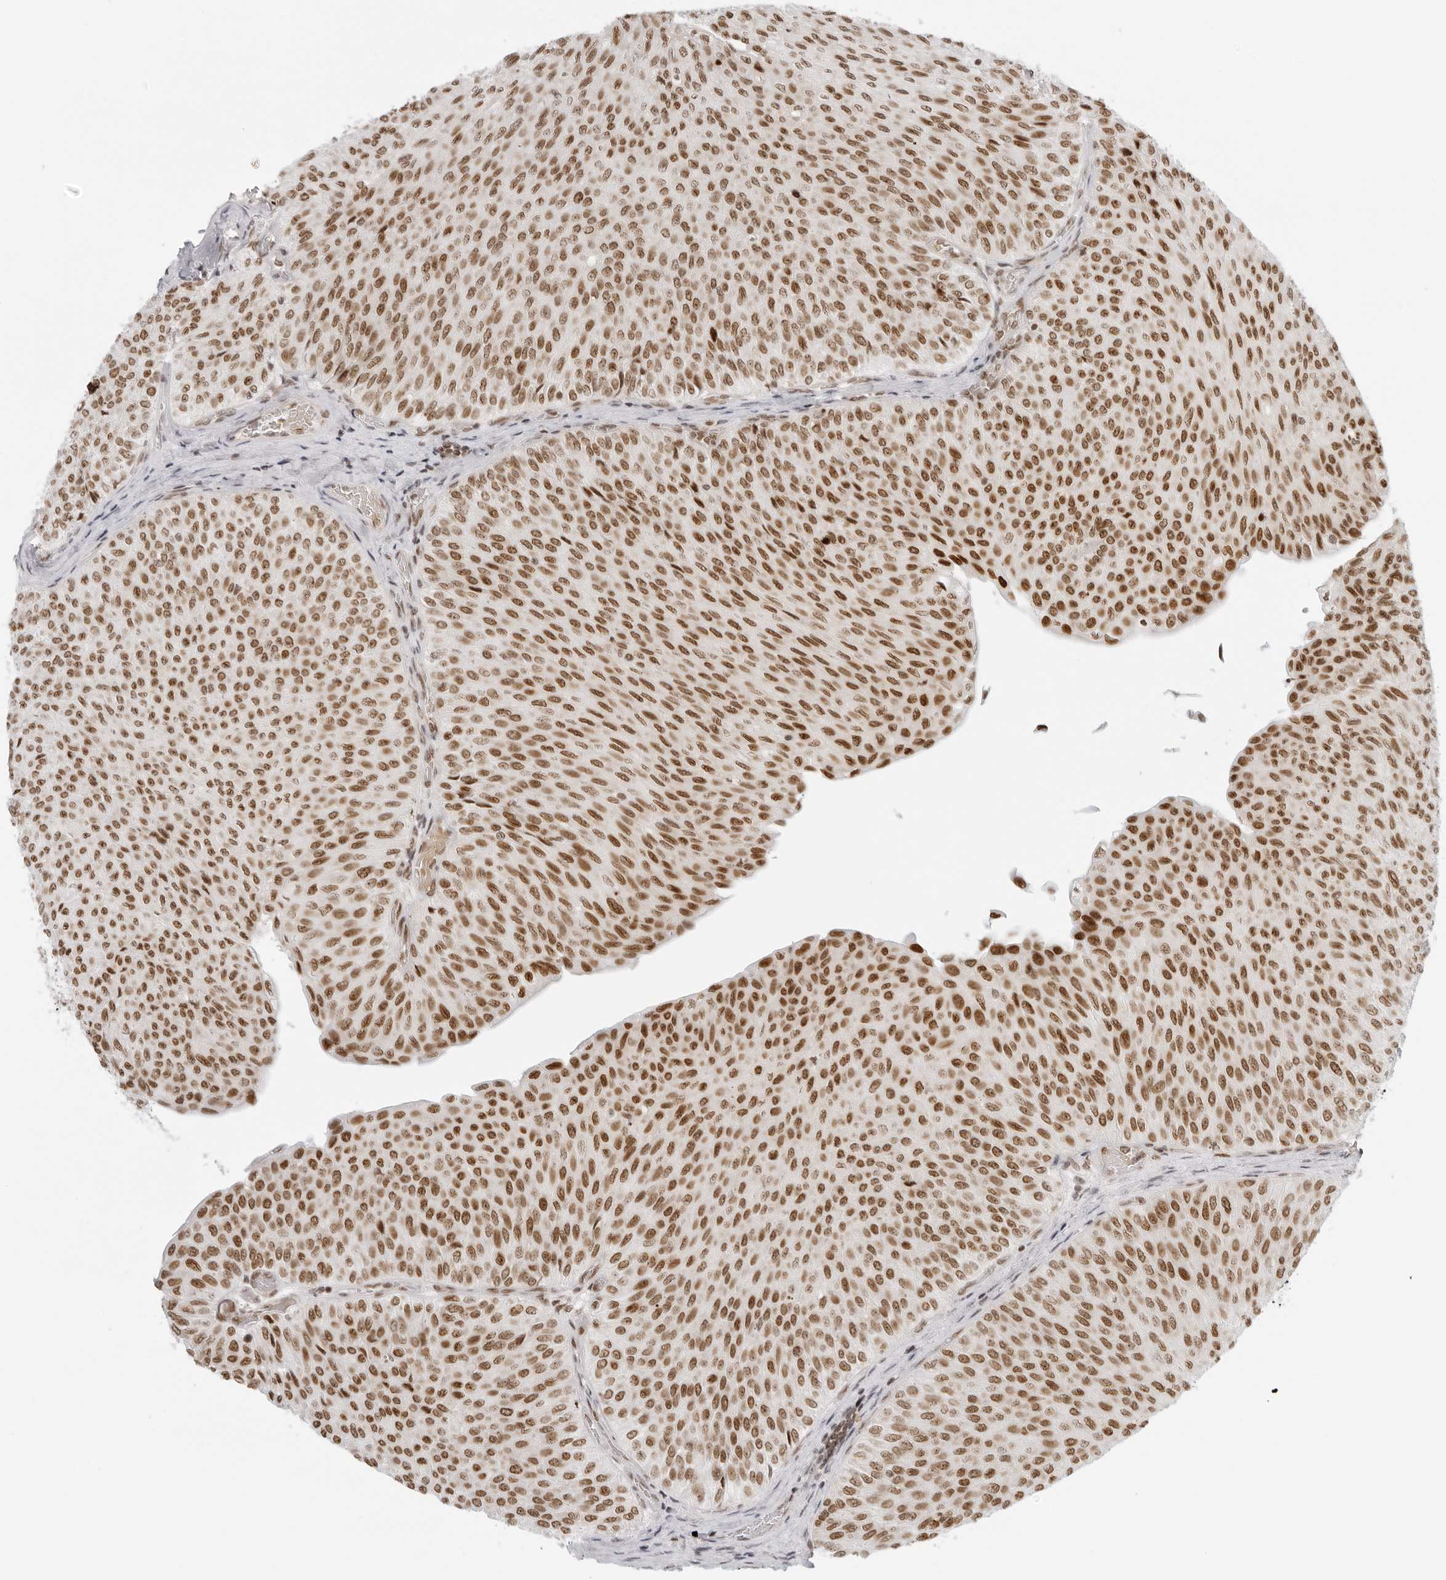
{"staining": {"intensity": "moderate", "quantity": ">75%", "location": "nuclear"}, "tissue": "urothelial cancer", "cell_type": "Tumor cells", "image_type": "cancer", "snomed": [{"axis": "morphology", "description": "Urothelial carcinoma, Low grade"}, {"axis": "topography", "description": "Urinary bladder"}], "caption": "Human urothelial cancer stained with a protein marker reveals moderate staining in tumor cells.", "gene": "RCC1", "patient": {"sex": "male", "age": 78}}